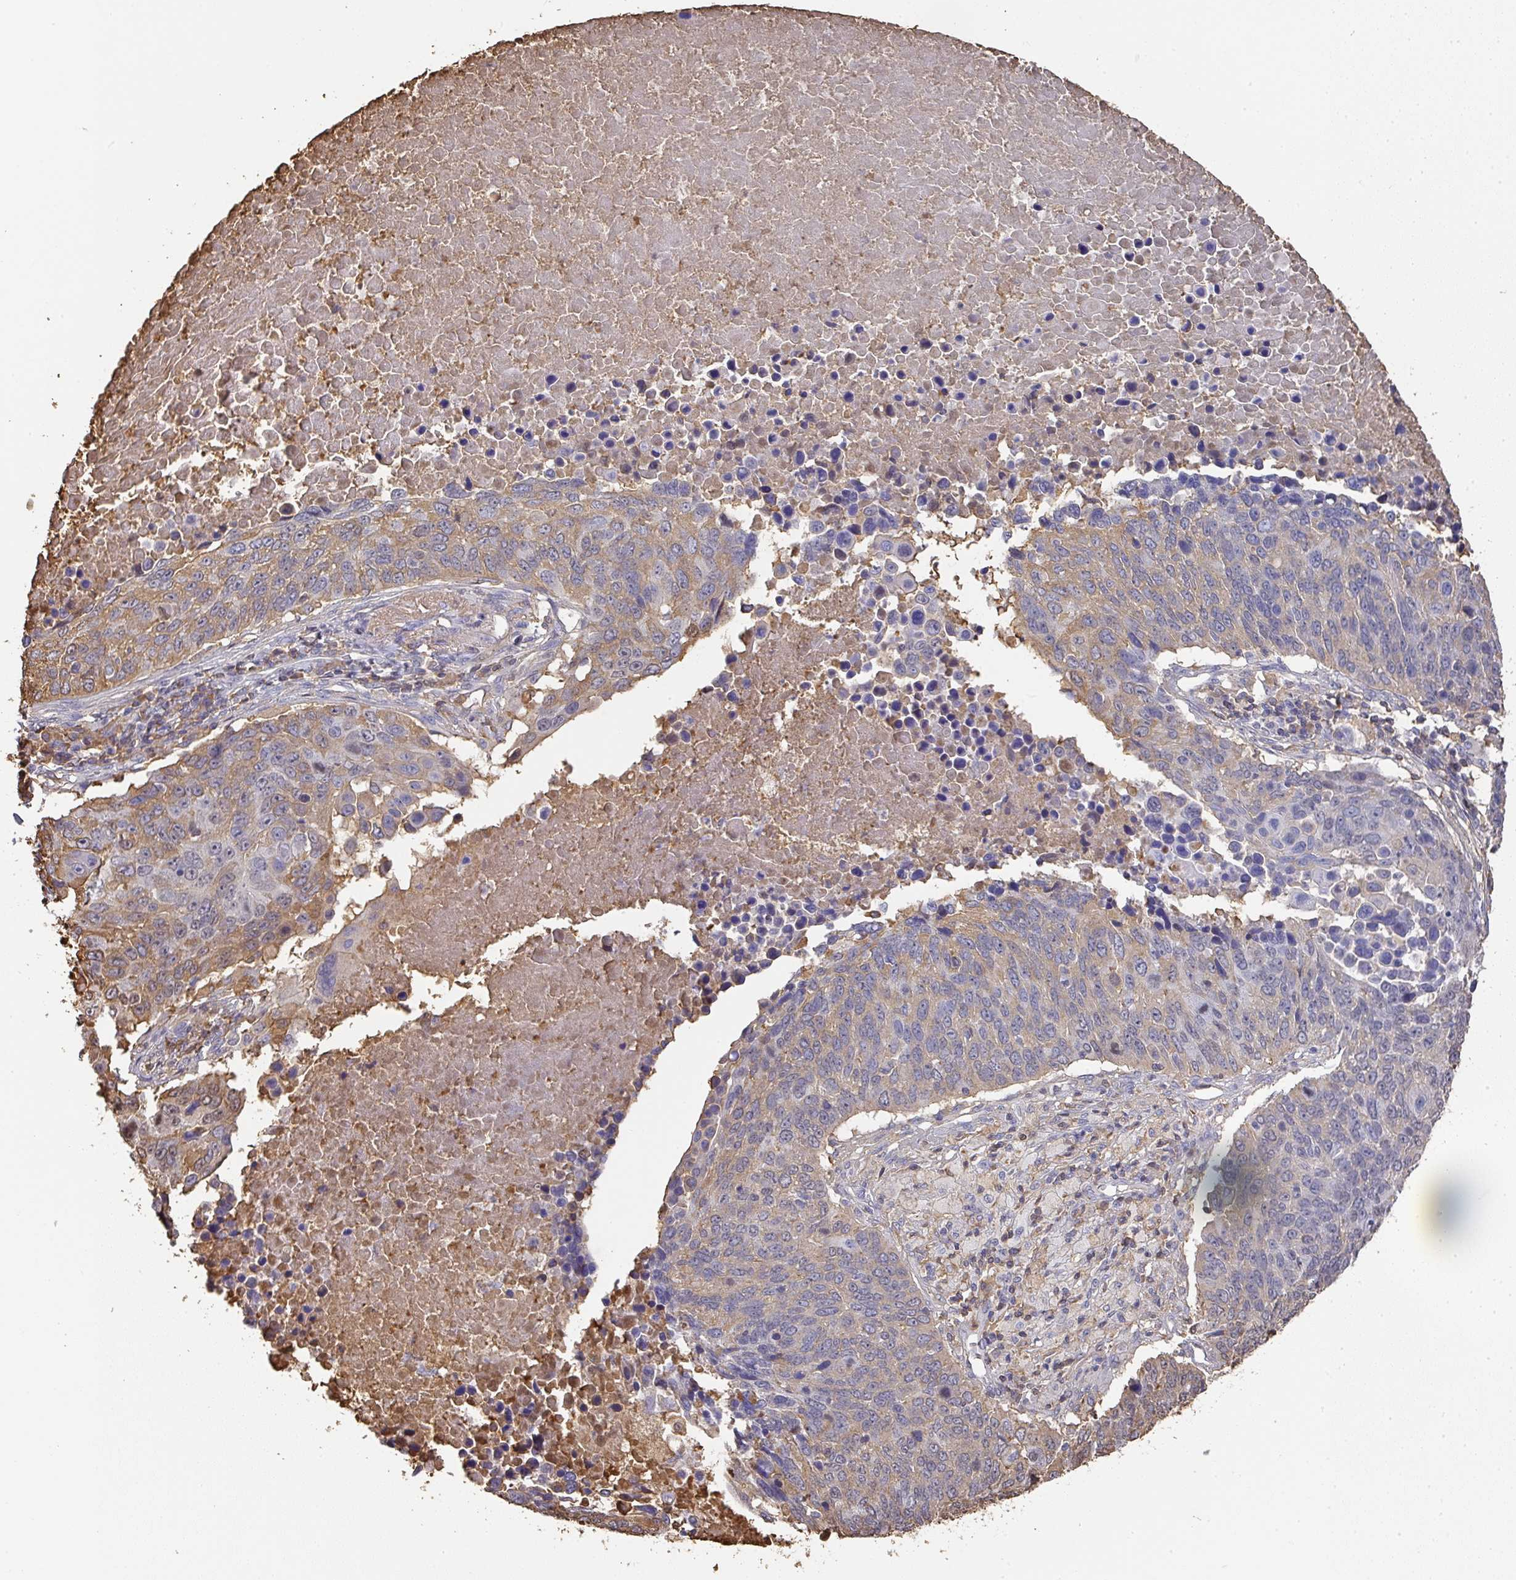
{"staining": {"intensity": "moderate", "quantity": "25%-75%", "location": "cytoplasmic/membranous"}, "tissue": "lung cancer", "cell_type": "Tumor cells", "image_type": "cancer", "snomed": [{"axis": "morphology", "description": "Normal tissue, NOS"}, {"axis": "morphology", "description": "Squamous cell carcinoma, NOS"}, {"axis": "topography", "description": "Lymph node"}, {"axis": "topography", "description": "Lung"}], "caption": "Moderate cytoplasmic/membranous staining is identified in approximately 25%-75% of tumor cells in lung squamous cell carcinoma.", "gene": "ALB", "patient": {"sex": "male", "age": 66}}